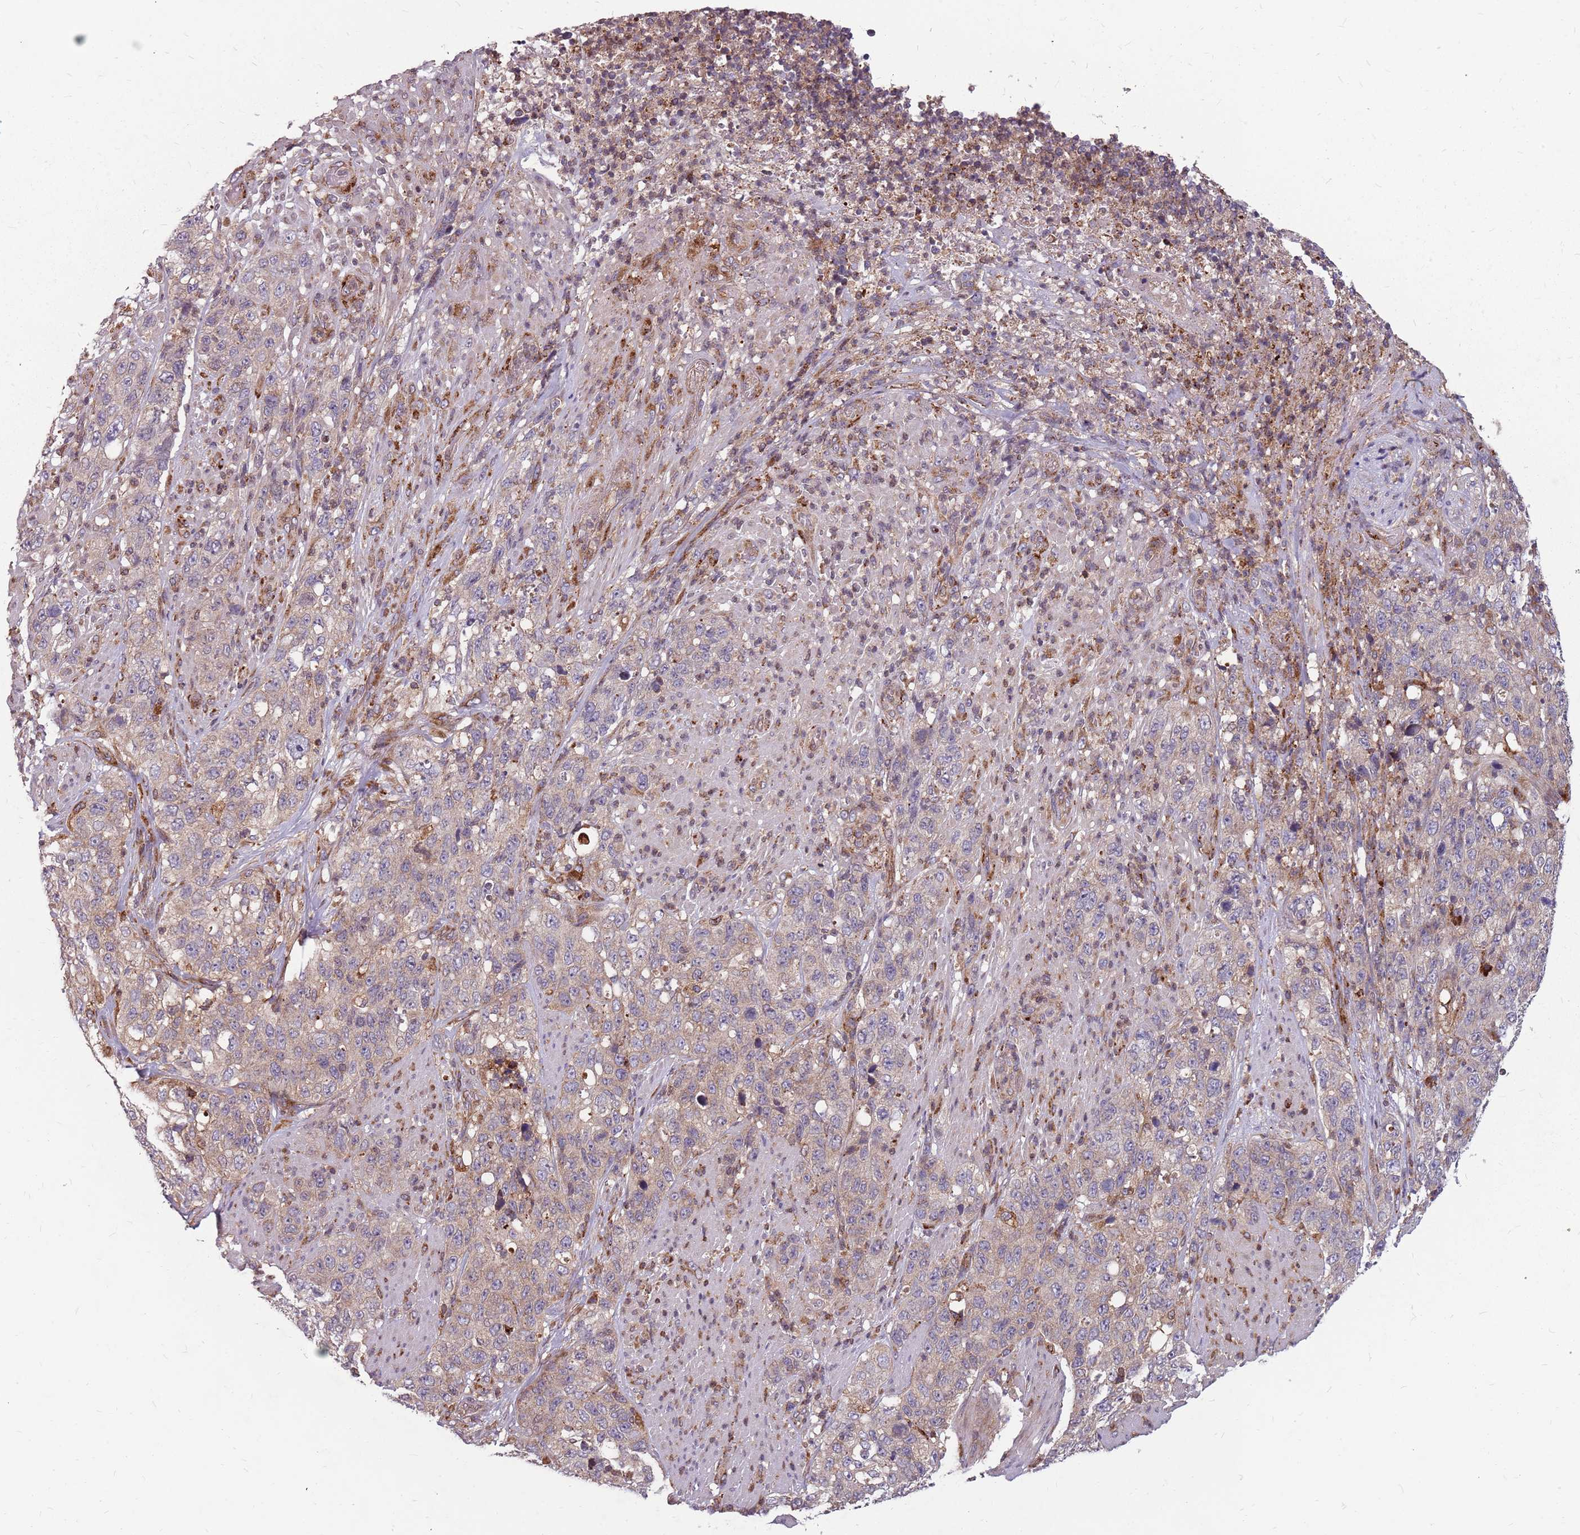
{"staining": {"intensity": "weak", "quantity": ">75%", "location": "cytoplasmic/membranous"}, "tissue": "stomach cancer", "cell_type": "Tumor cells", "image_type": "cancer", "snomed": [{"axis": "morphology", "description": "Adenocarcinoma, NOS"}, {"axis": "topography", "description": "Stomach"}], "caption": "A brown stain highlights weak cytoplasmic/membranous staining of a protein in stomach cancer (adenocarcinoma) tumor cells.", "gene": "NME4", "patient": {"sex": "male", "age": 48}}